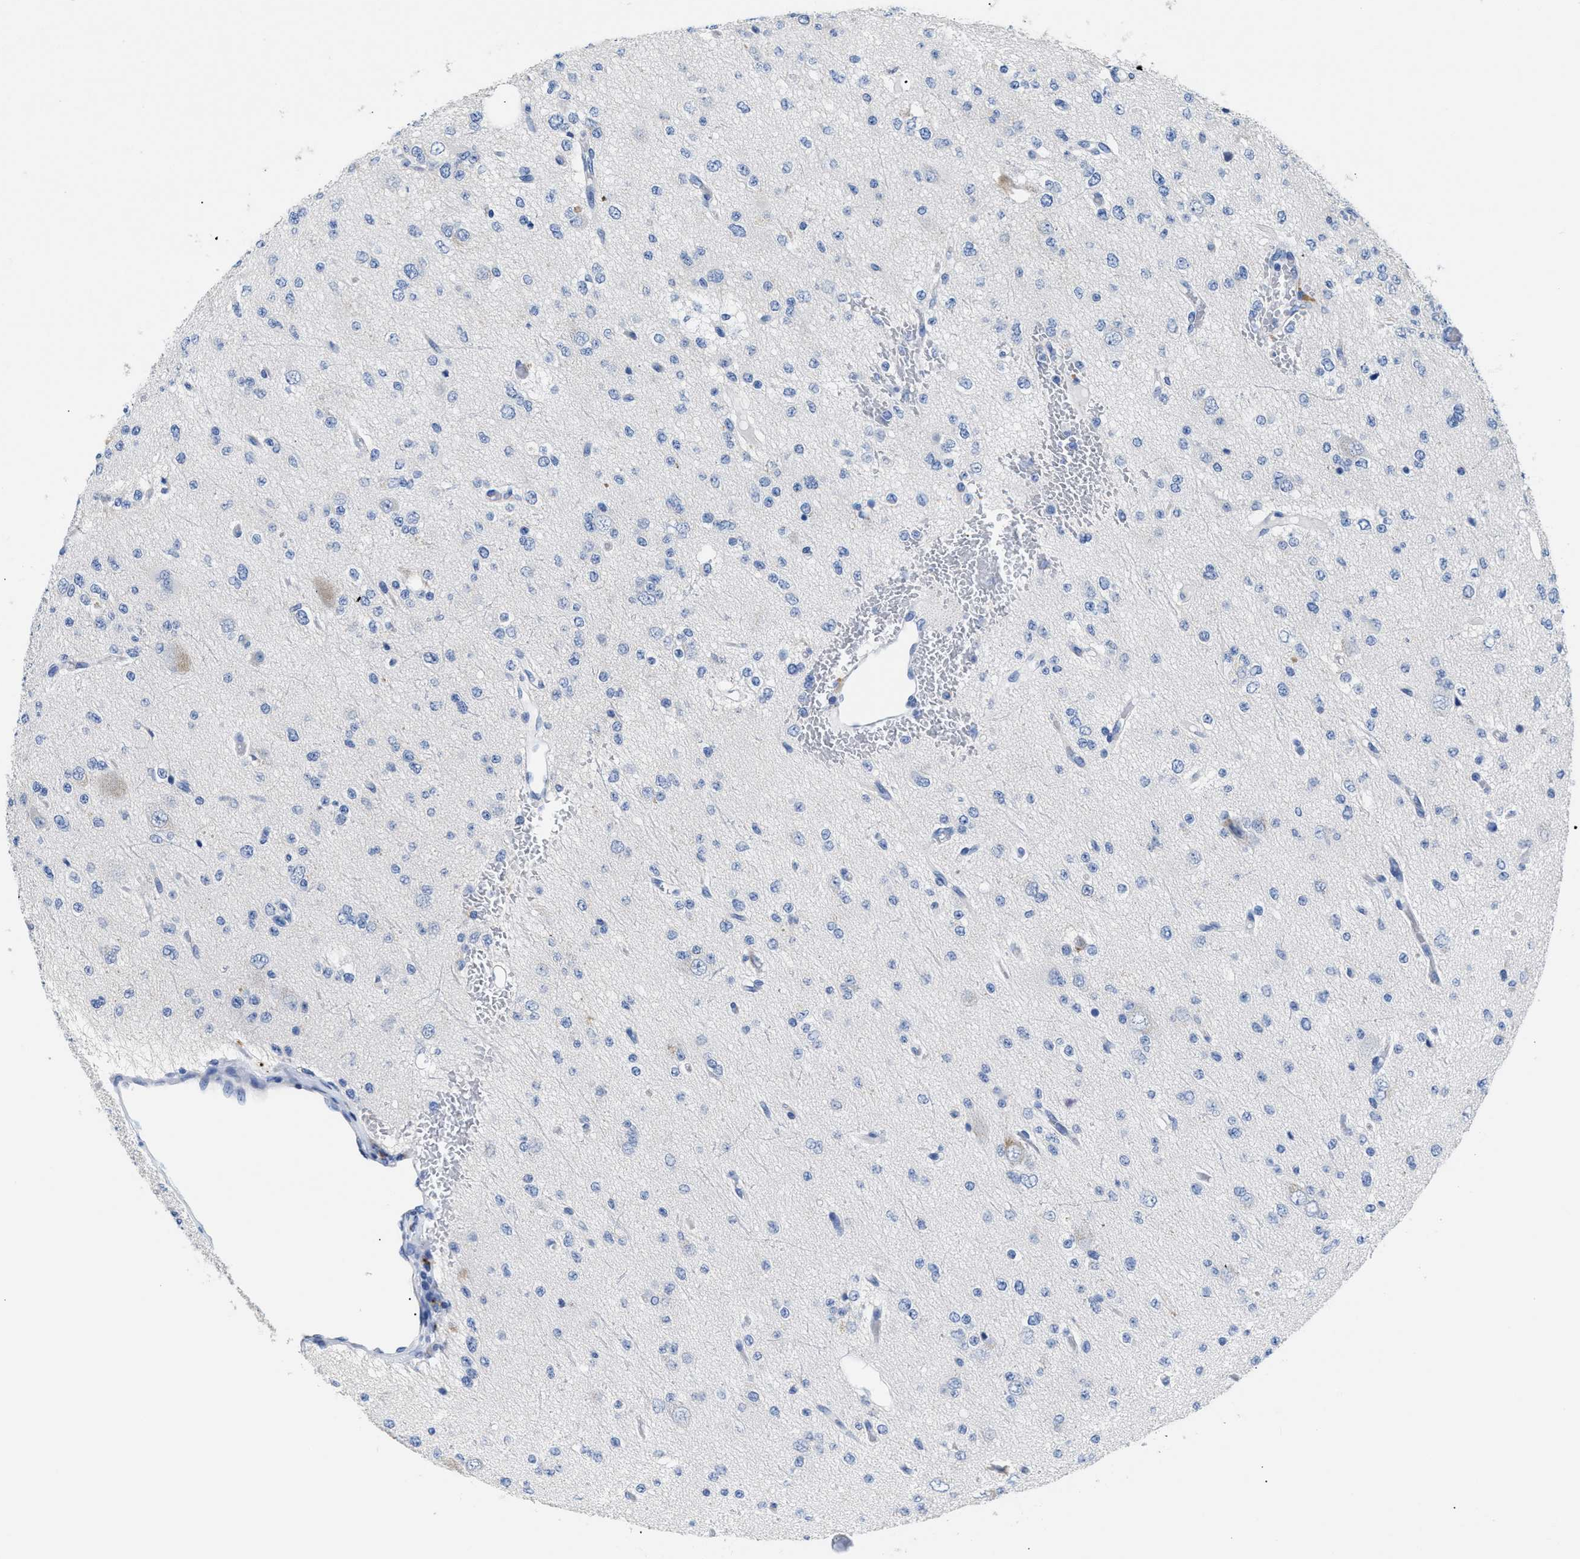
{"staining": {"intensity": "negative", "quantity": "none", "location": "none"}, "tissue": "glioma", "cell_type": "Tumor cells", "image_type": "cancer", "snomed": [{"axis": "morphology", "description": "Glioma, malignant, Low grade"}, {"axis": "topography", "description": "Brain"}], "caption": "Immunohistochemistry (IHC) of human glioma demonstrates no expression in tumor cells.", "gene": "APOBEC2", "patient": {"sex": "male", "age": 38}}